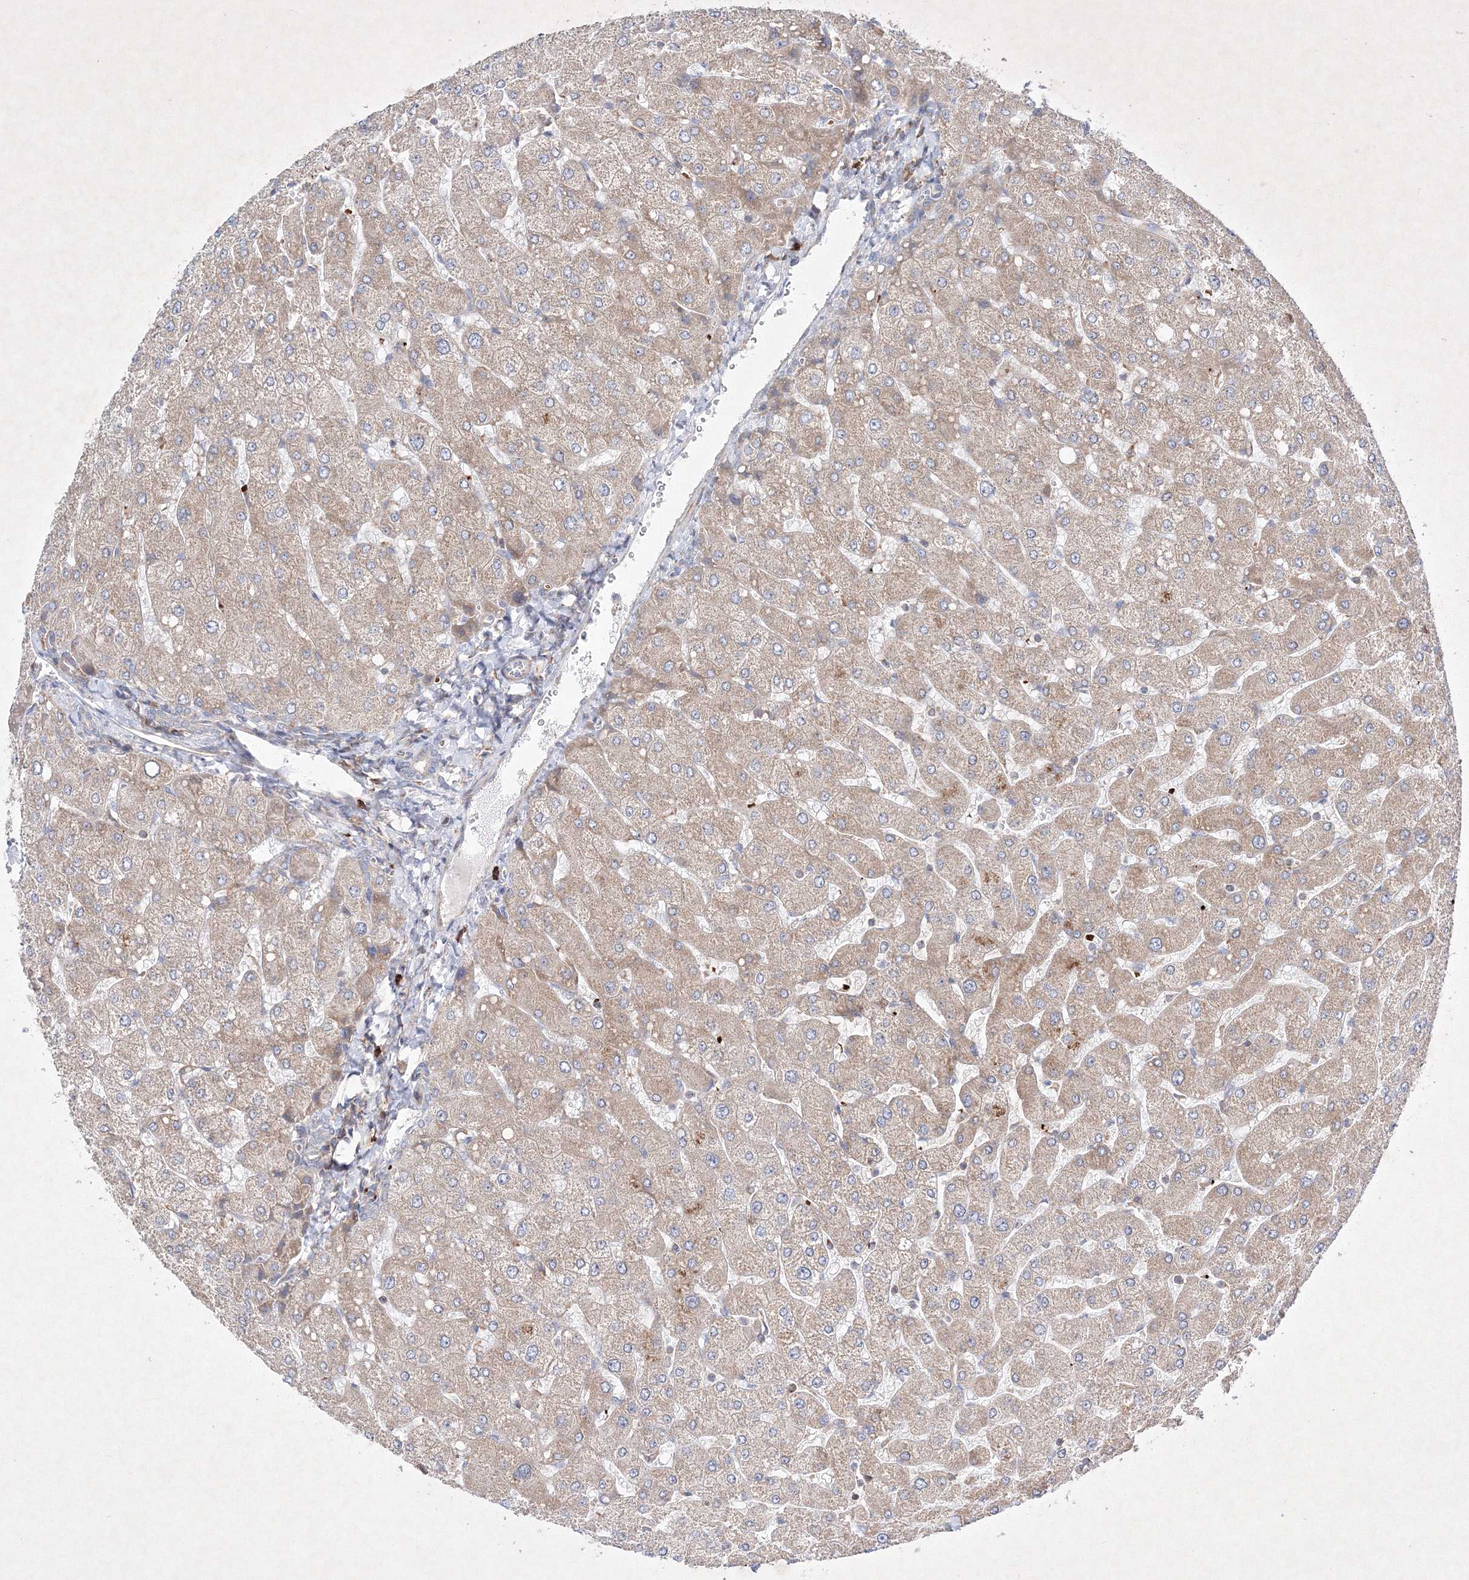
{"staining": {"intensity": "weak", "quantity": "<25%", "location": "cytoplasmic/membranous"}, "tissue": "liver", "cell_type": "Cholangiocytes", "image_type": "normal", "snomed": [{"axis": "morphology", "description": "Normal tissue, NOS"}, {"axis": "topography", "description": "Liver"}], "caption": "Immunohistochemical staining of benign liver exhibits no significant positivity in cholangiocytes.", "gene": "OPA1", "patient": {"sex": "male", "age": 55}}